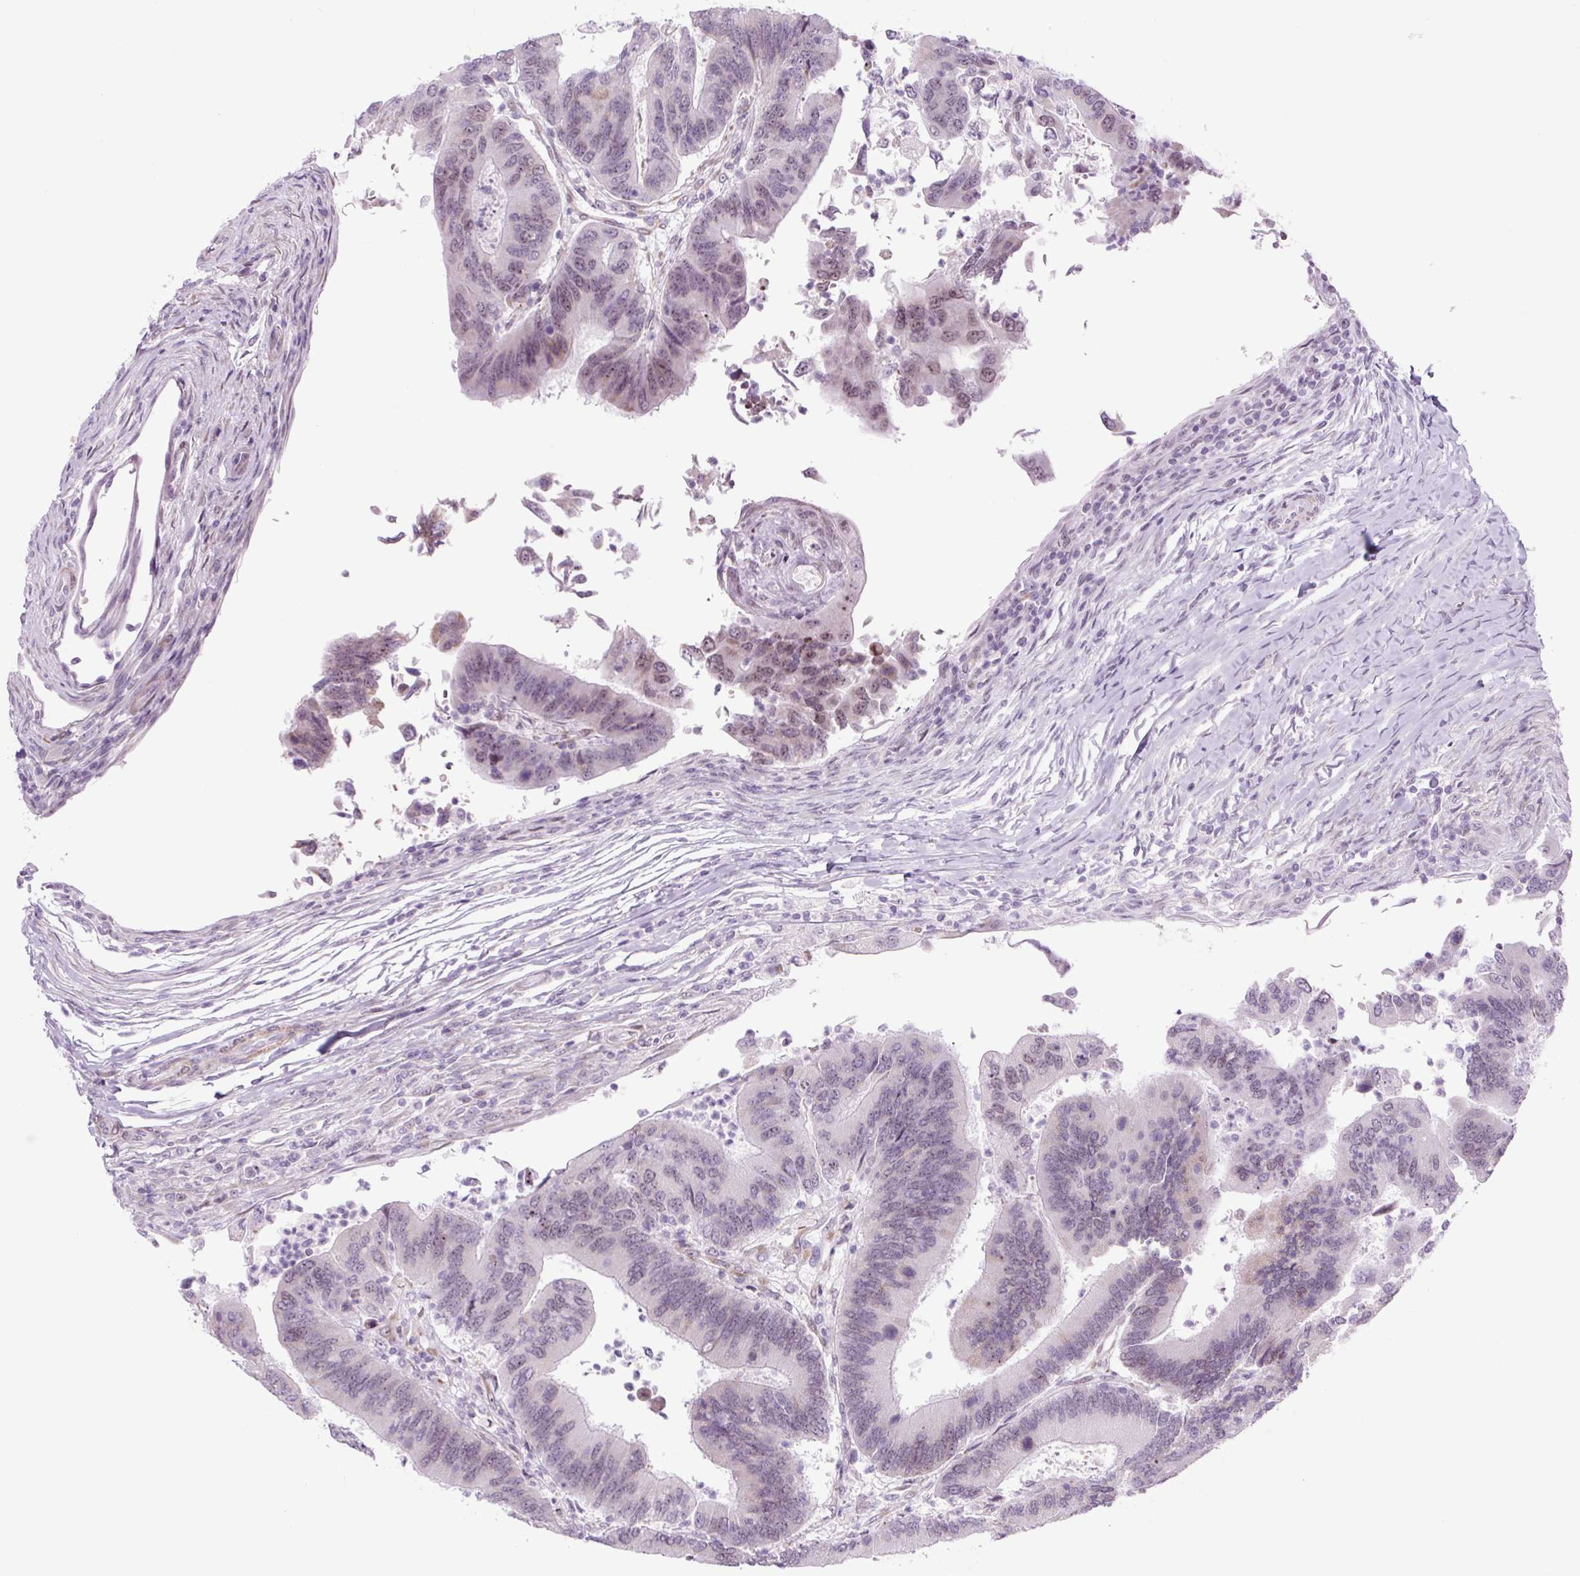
{"staining": {"intensity": "moderate", "quantity": "25%-75%", "location": "nuclear"}, "tissue": "colorectal cancer", "cell_type": "Tumor cells", "image_type": "cancer", "snomed": [{"axis": "morphology", "description": "Adenocarcinoma, NOS"}, {"axis": "topography", "description": "Colon"}], "caption": "Immunohistochemistry (IHC) histopathology image of adenocarcinoma (colorectal) stained for a protein (brown), which displays medium levels of moderate nuclear positivity in about 25%-75% of tumor cells.", "gene": "RRS1", "patient": {"sex": "female", "age": 67}}